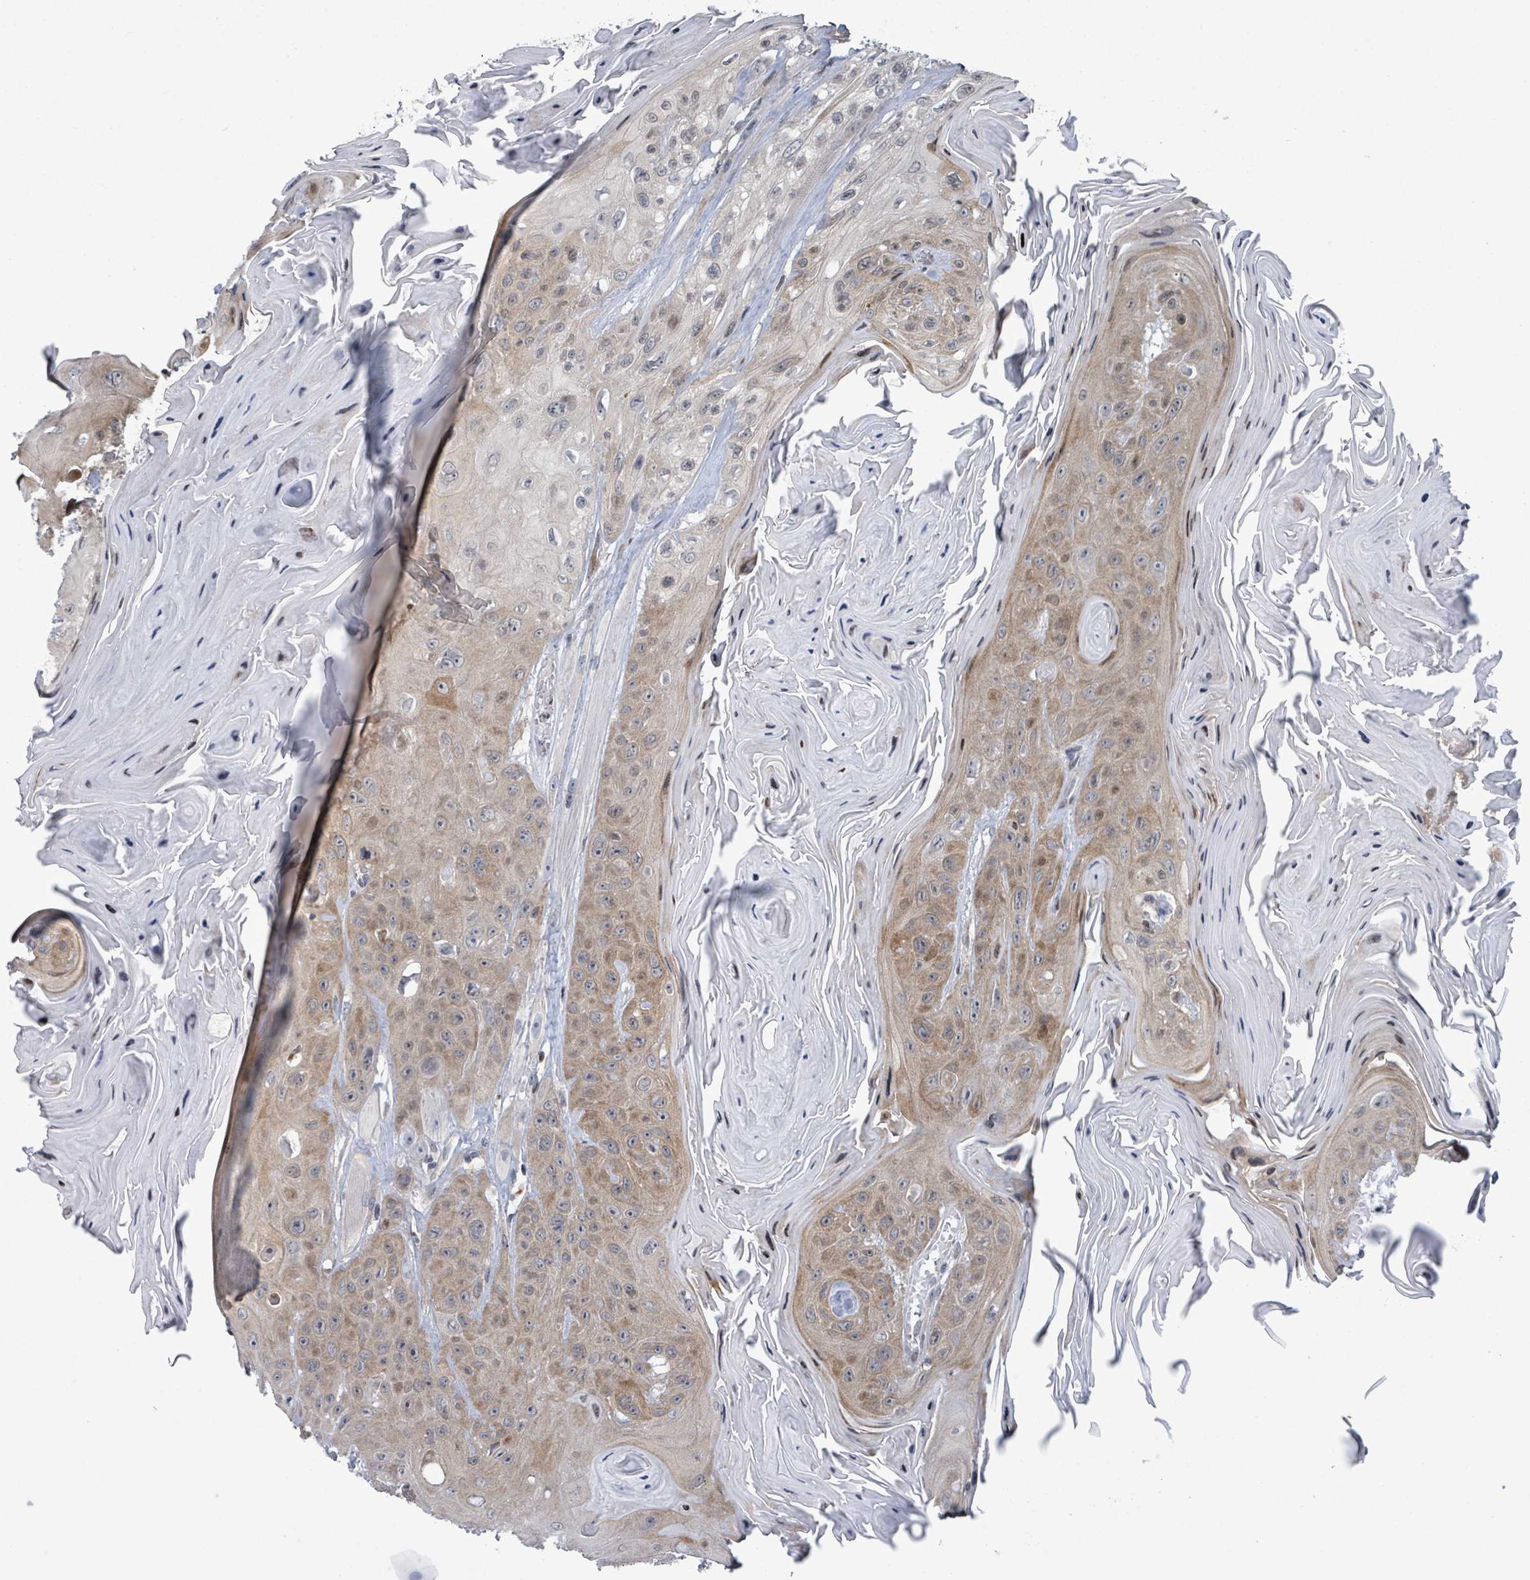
{"staining": {"intensity": "moderate", "quantity": ">75%", "location": "cytoplasmic/membranous"}, "tissue": "head and neck cancer", "cell_type": "Tumor cells", "image_type": "cancer", "snomed": [{"axis": "morphology", "description": "Squamous cell carcinoma, NOS"}, {"axis": "topography", "description": "Head-Neck"}], "caption": "Moderate cytoplasmic/membranous positivity is identified in about >75% of tumor cells in head and neck cancer.", "gene": "FNDC4", "patient": {"sex": "female", "age": 59}}